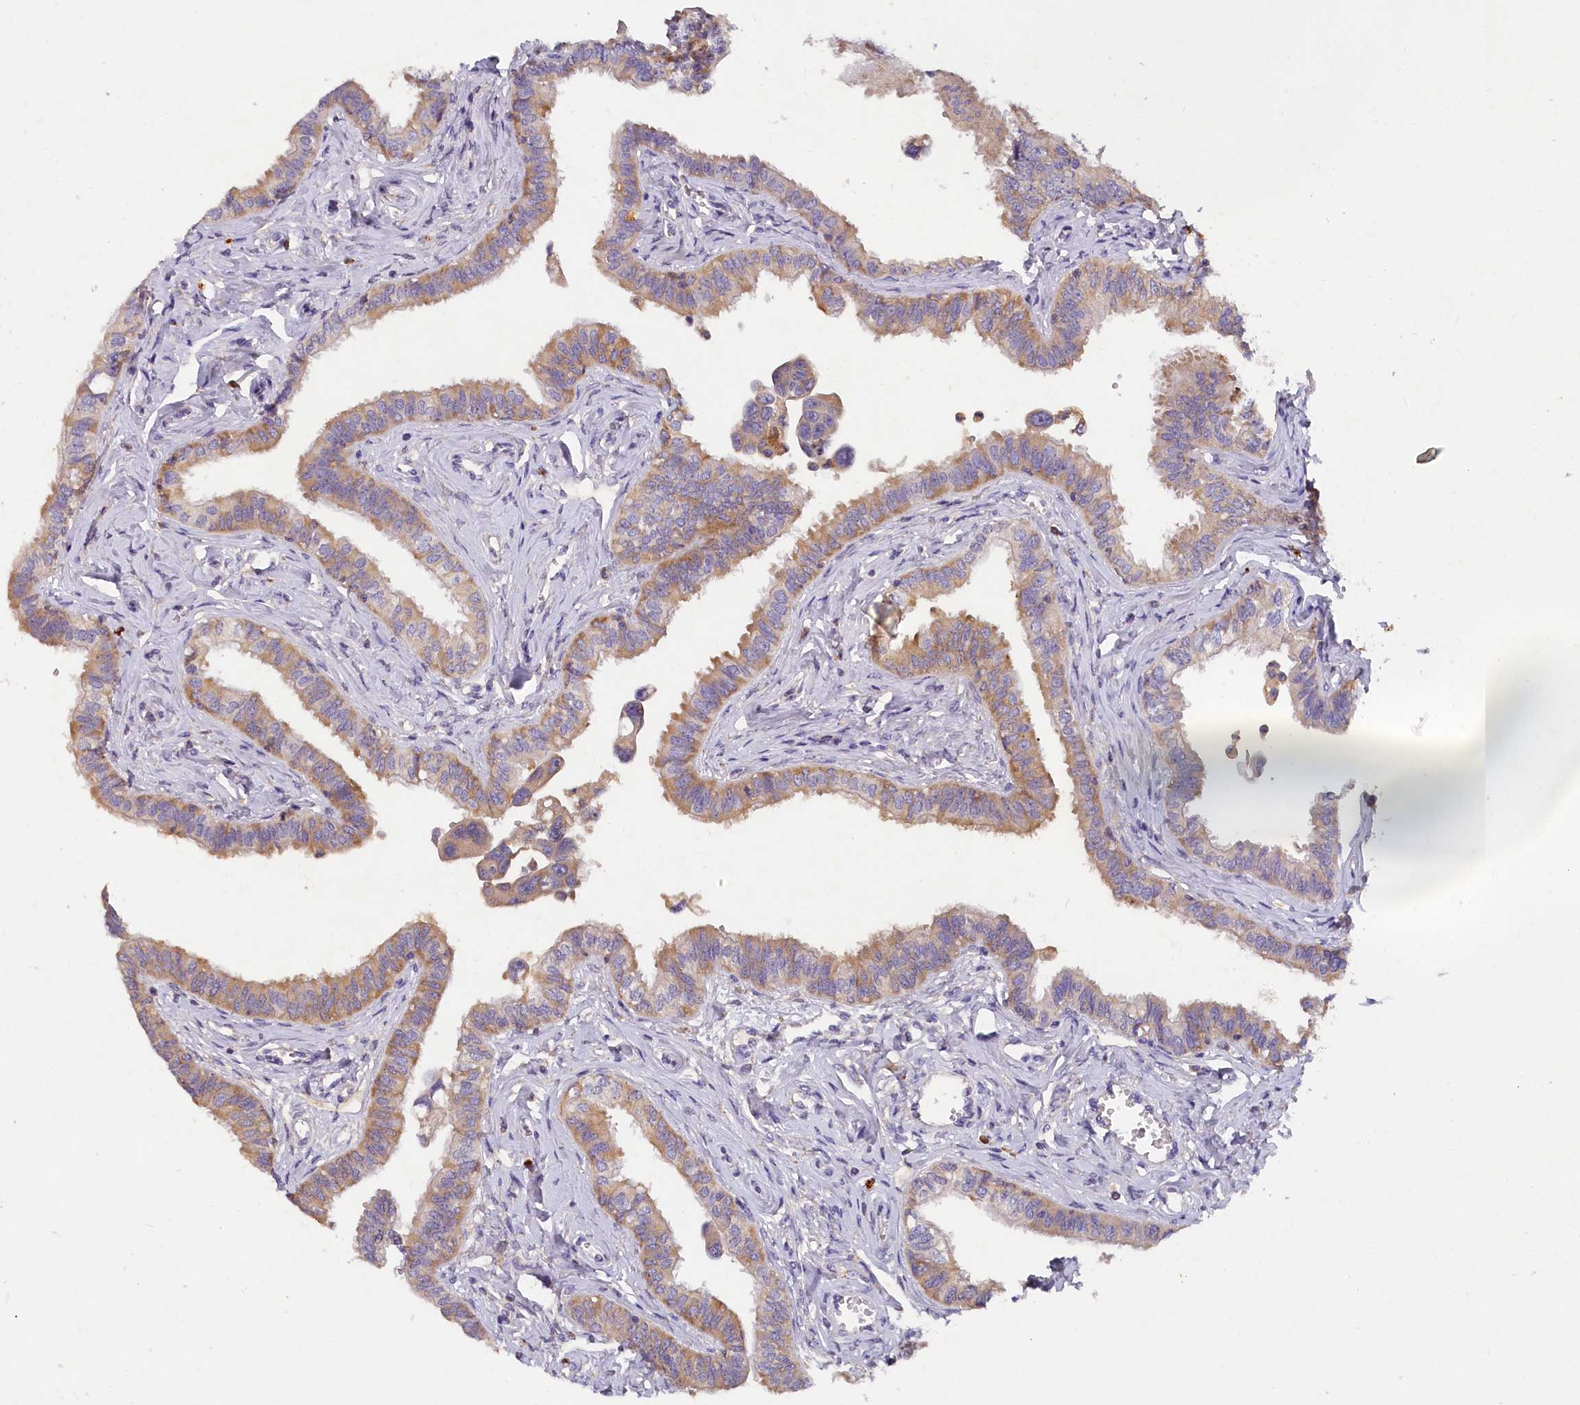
{"staining": {"intensity": "moderate", "quantity": "<25%", "location": "cytoplasmic/membranous"}, "tissue": "fallopian tube", "cell_type": "Glandular cells", "image_type": "normal", "snomed": [{"axis": "morphology", "description": "Normal tissue, NOS"}, {"axis": "morphology", "description": "Carcinoma, NOS"}, {"axis": "topography", "description": "Fallopian tube"}, {"axis": "topography", "description": "Ovary"}], "caption": "A high-resolution photomicrograph shows immunohistochemistry (IHC) staining of normal fallopian tube, which displays moderate cytoplasmic/membranous staining in approximately <25% of glandular cells. The protein of interest is shown in brown color, while the nuclei are stained blue.", "gene": "ST7L", "patient": {"sex": "female", "age": 59}}